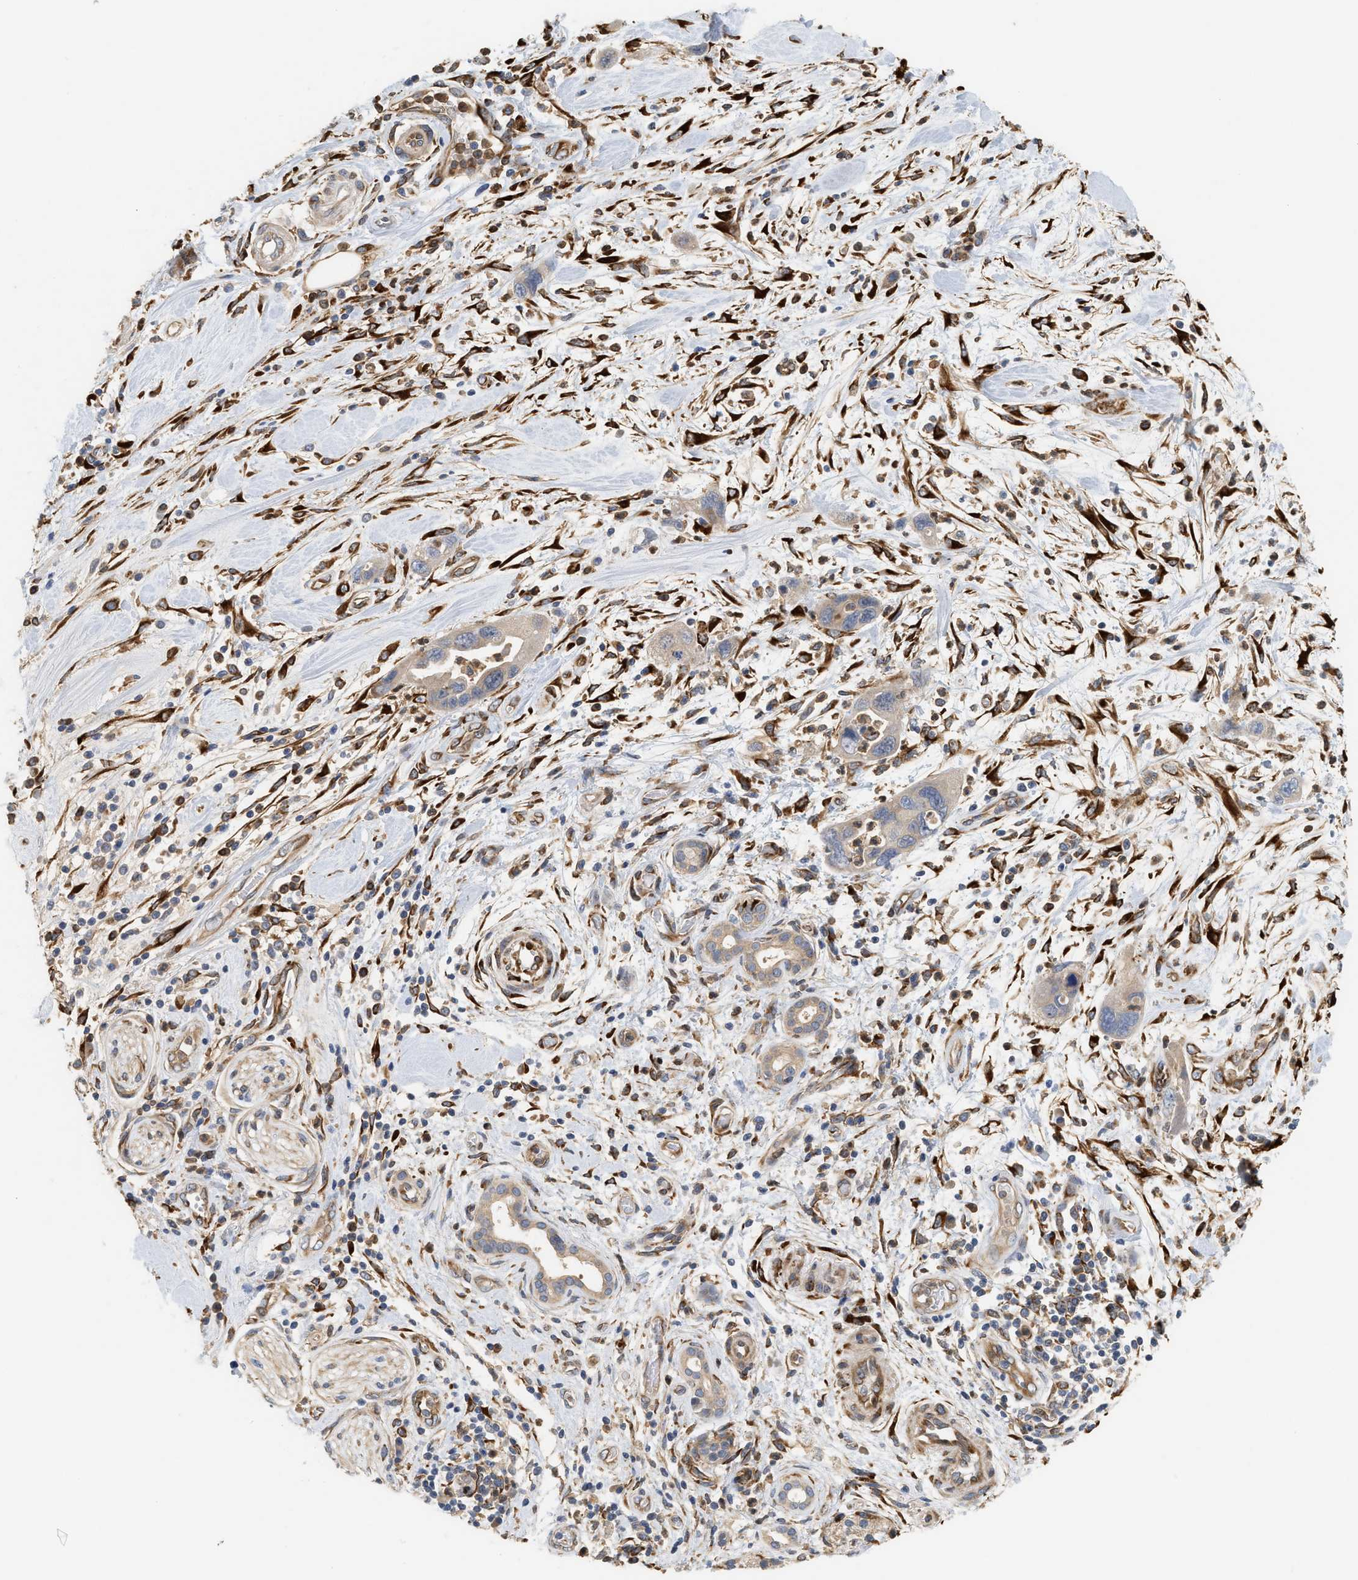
{"staining": {"intensity": "weak", "quantity": "25%-75%", "location": "cytoplasmic/membranous"}, "tissue": "pancreatic cancer", "cell_type": "Tumor cells", "image_type": "cancer", "snomed": [{"axis": "morphology", "description": "Adenocarcinoma, NOS"}, {"axis": "topography", "description": "Pancreas"}], "caption": "Human pancreatic cancer stained with a brown dye exhibits weak cytoplasmic/membranous positive expression in approximately 25%-75% of tumor cells.", "gene": "PLCD1", "patient": {"sex": "female", "age": 70}}